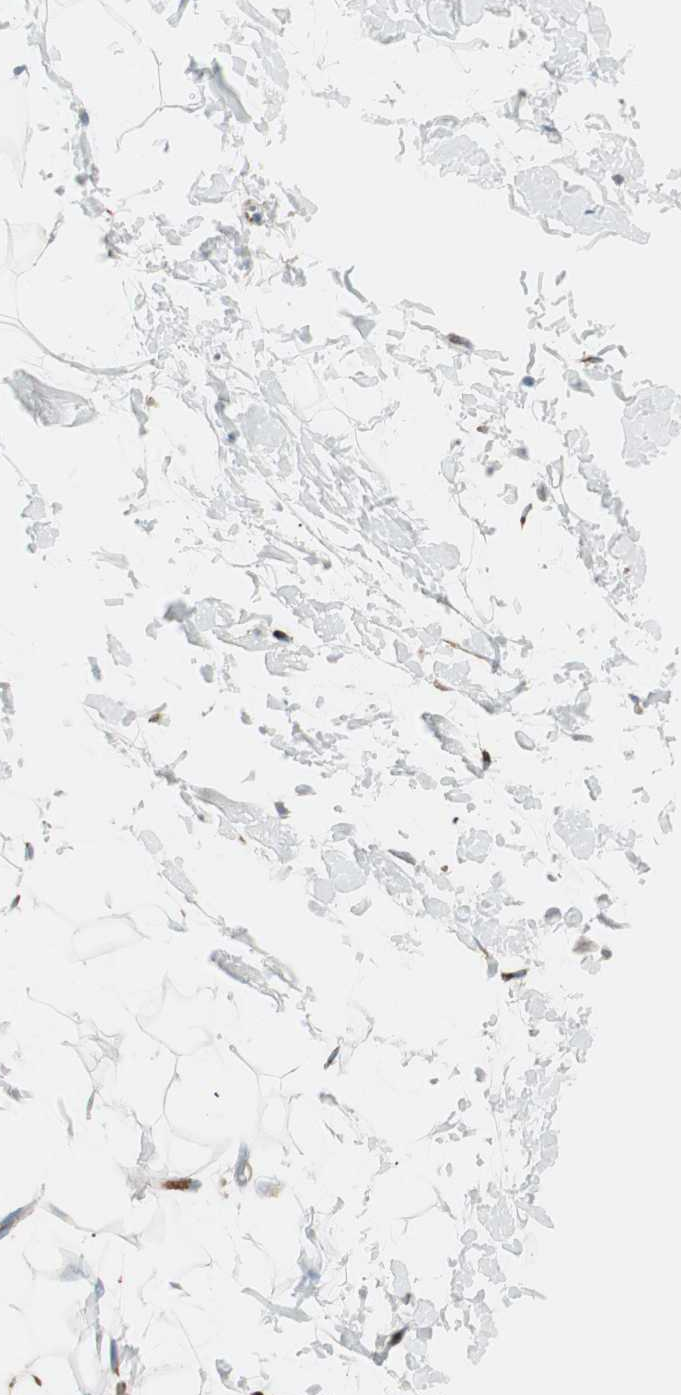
{"staining": {"intensity": "negative", "quantity": "none", "location": "none"}, "tissue": "adipose tissue", "cell_type": "Adipocytes", "image_type": "normal", "snomed": [{"axis": "morphology", "description": "Normal tissue, NOS"}, {"axis": "topography", "description": "Soft tissue"}], "caption": "High power microscopy image of an immunohistochemistry (IHC) photomicrograph of benign adipose tissue, revealing no significant positivity in adipocytes.", "gene": "P4HTM", "patient": {"sex": "male", "age": 72}}